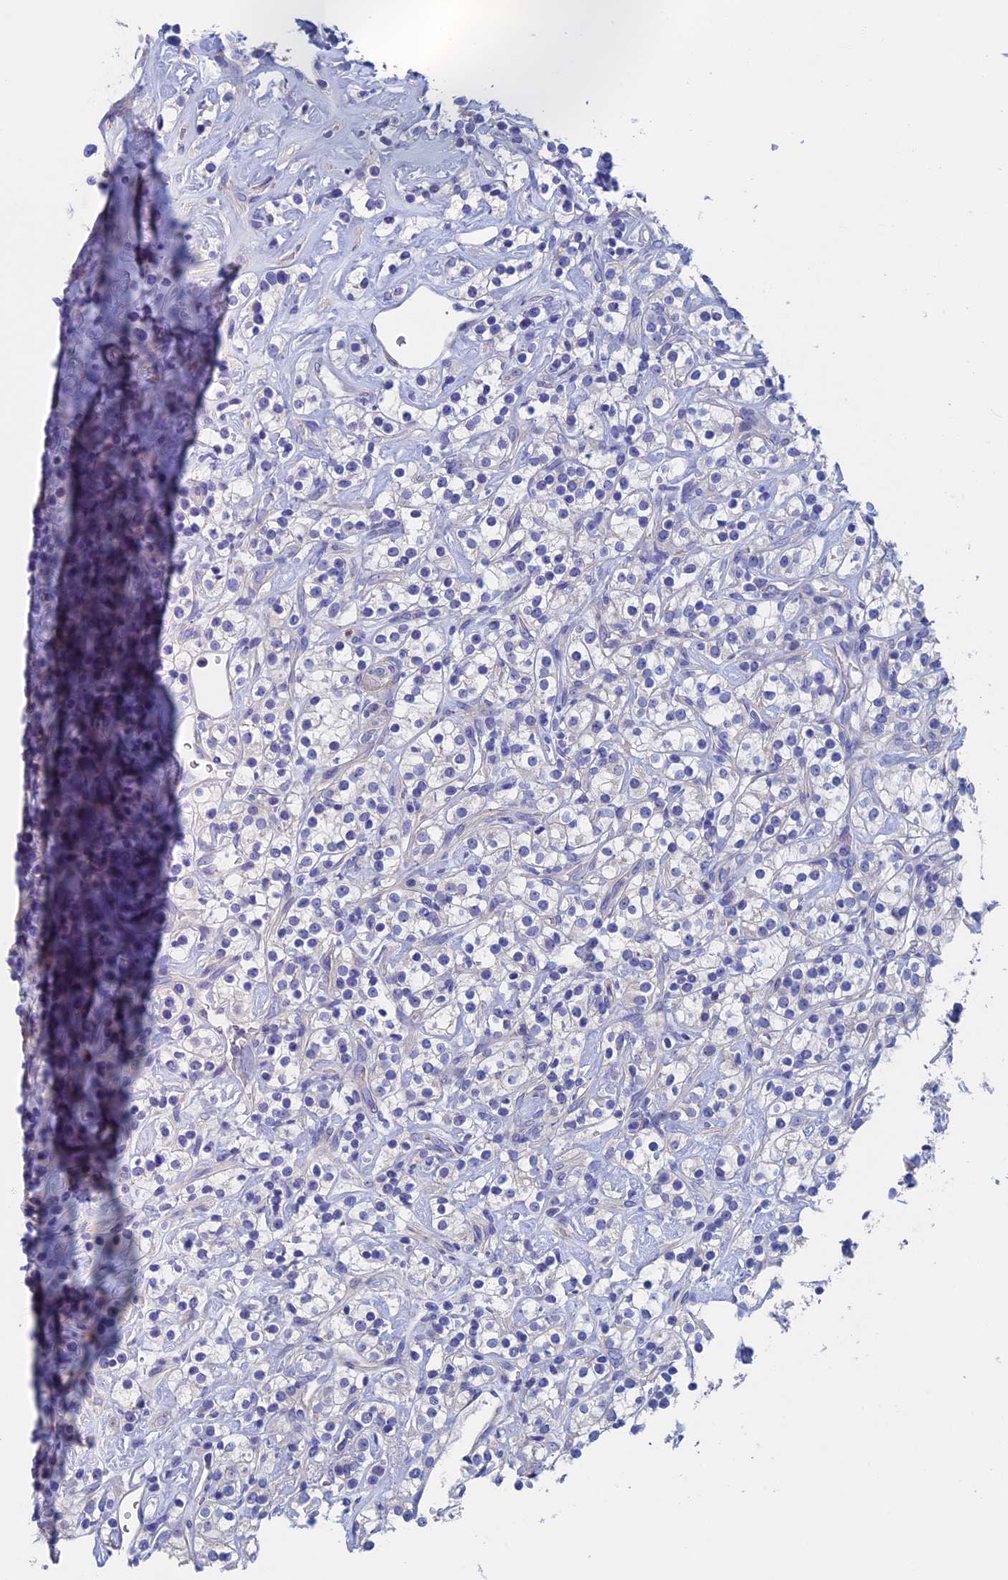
{"staining": {"intensity": "negative", "quantity": "none", "location": "none"}, "tissue": "renal cancer", "cell_type": "Tumor cells", "image_type": "cancer", "snomed": [{"axis": "morphology", "description": "Adenocarcinoma, NOS"}, {"axis": "topography", "description": "Kidney"}], "caption": "DAB (3,3'-diaminobenzidine) immunohistochemical staining of renal cancer (adenocarcinoma) displays no significant expression in tumor cells.", "gene": "ADH7", "patient": {"sex": "male", "age": 77}}